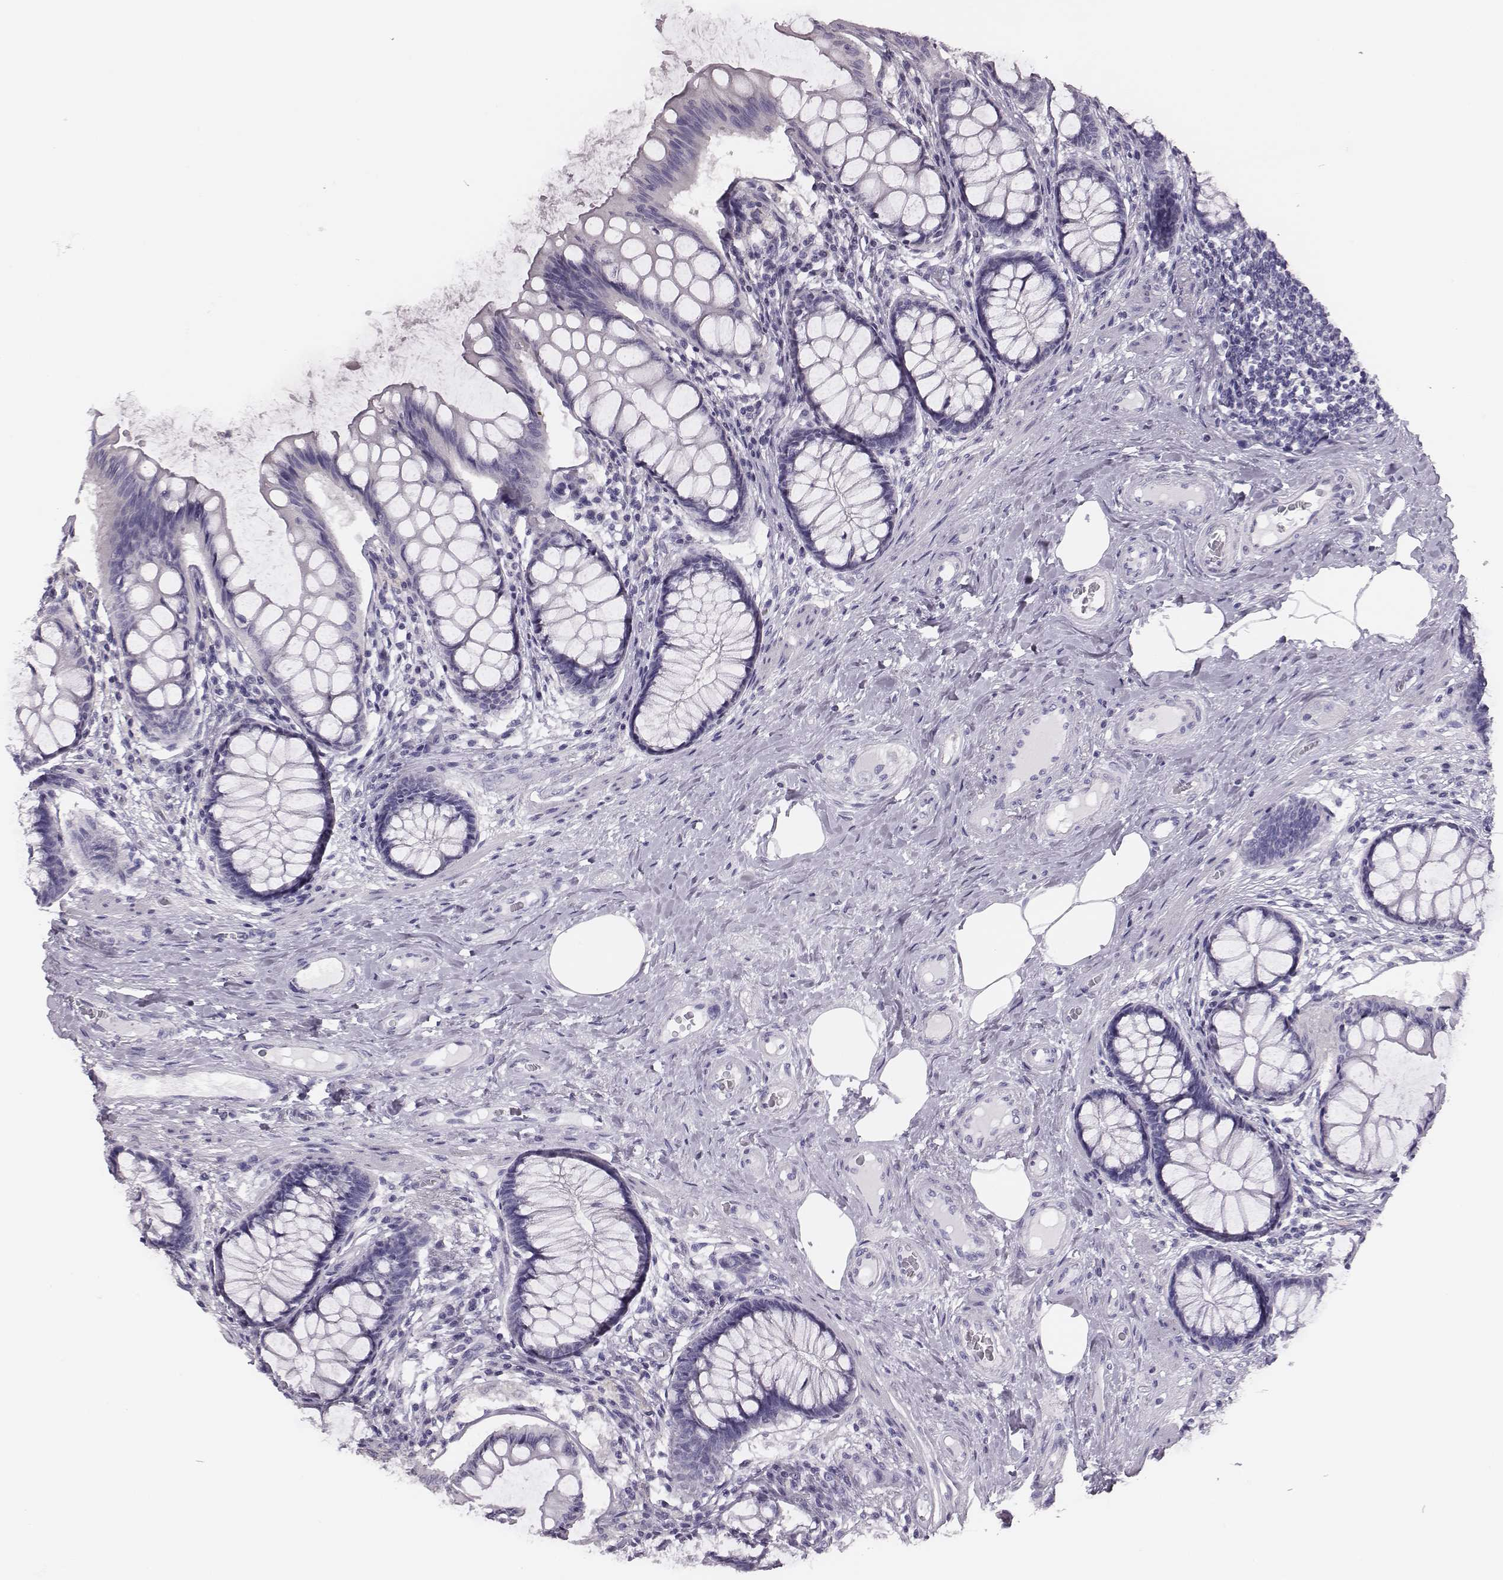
{"staining": {"intensity": "negative", "quantity": "none", "location": "none"}, "tissue": "colon", "cell_type": "Endothelial cells", "image_type": "normal", "snomed": [{"axis": "morphology", "description": "Normal tissue, NOS"}, {"axis": "topography", "description": "Colon"}], "caption": "IHC photomicrograph of benign human colon stained for a protein (brown), which reveals no expression in endothelial cells.", "gene": "H1", "patient": {"sex": "female", "age": 65}}